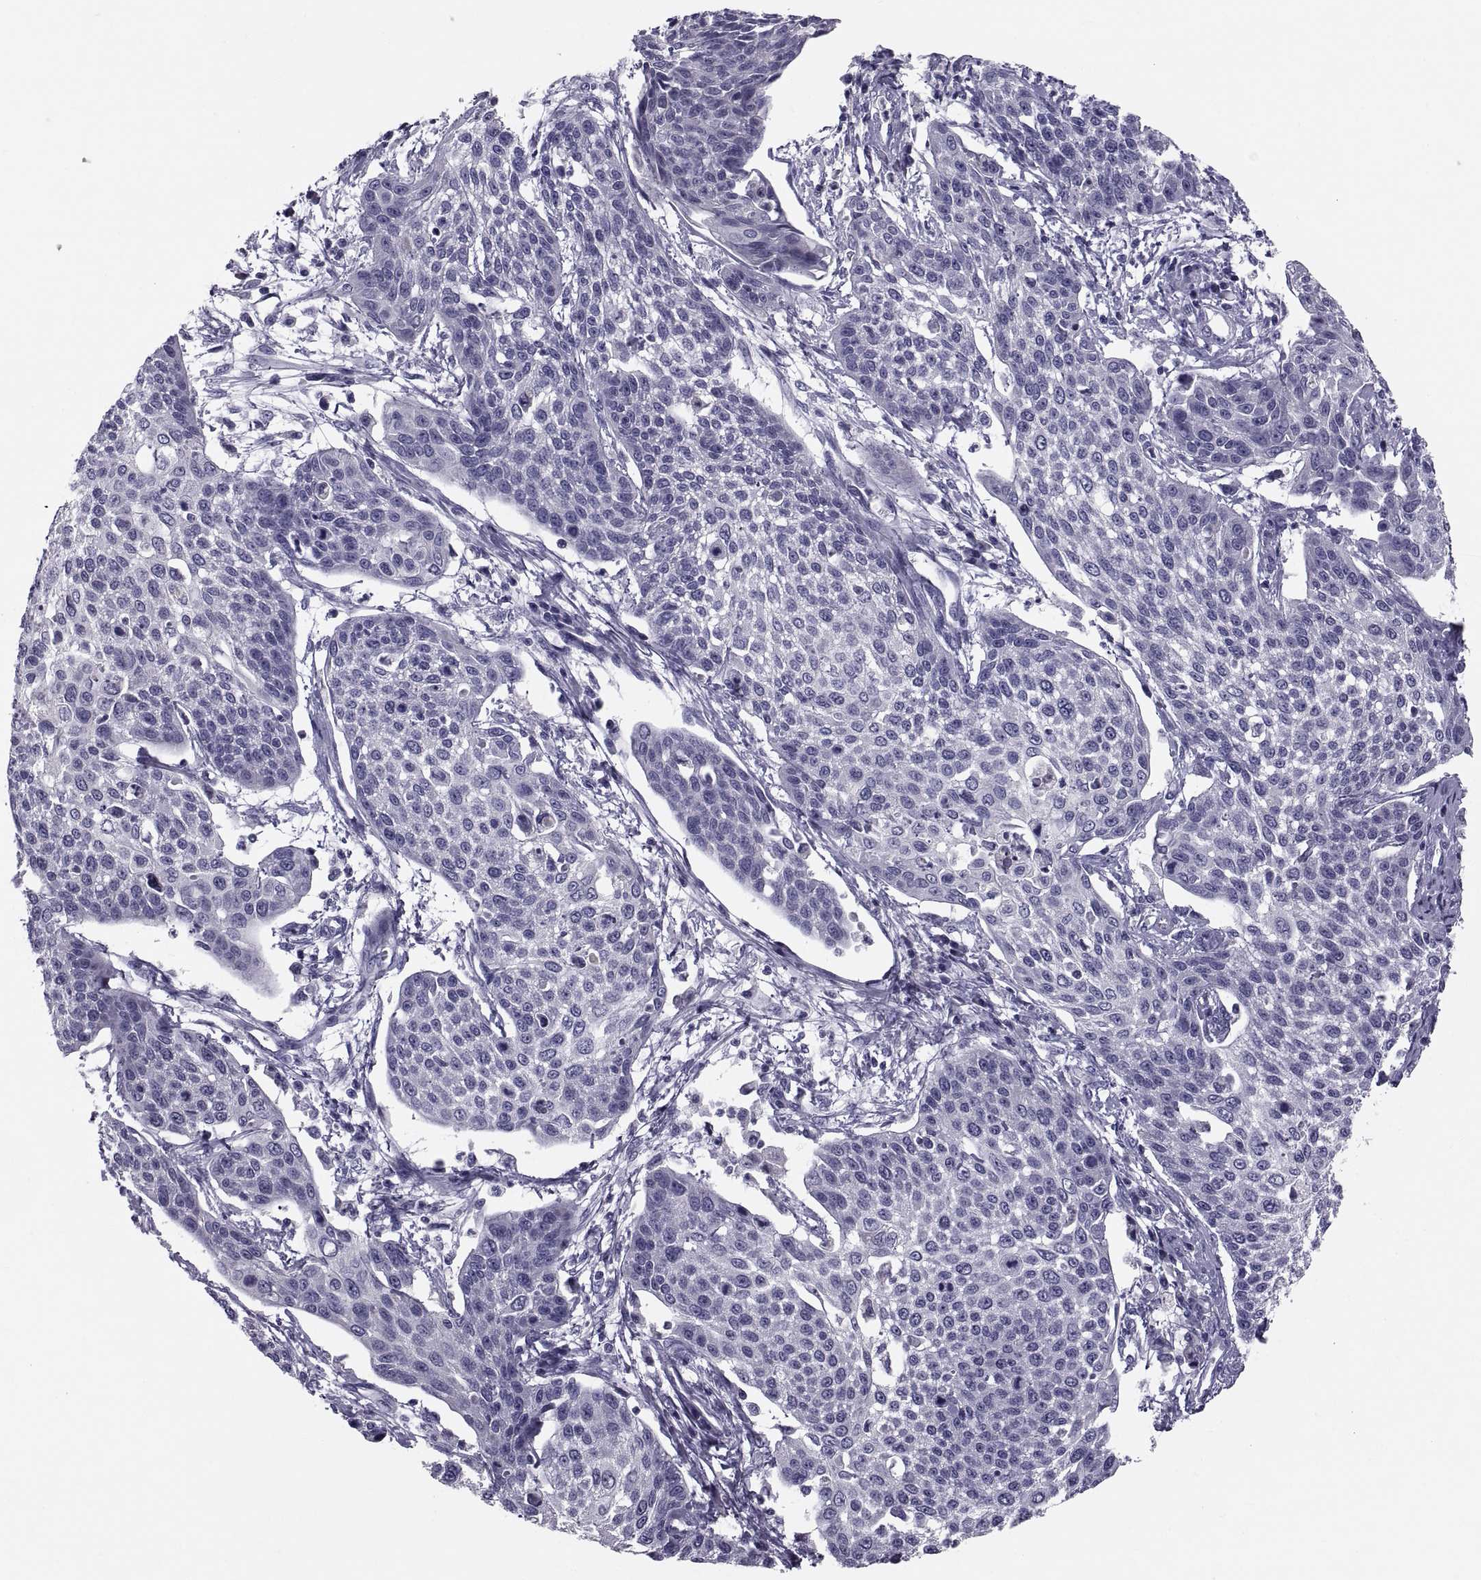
{"staining": {"intensity": "negative", "quantity": "none", "location": "none"}, "tissue": "cervical cancer", "cell_type": "Tumor cells", "image_type": "cancer", "snomed": [{"axis": "morphology", "description": "Squamous cell carcinoma, NOS"}, {"axis": "topography", "description": "Cervix"}], "caption": "The photomicrograph demonstrates no significant staining in tumor cells of cervical squamous cell carcinoma.", "gene": "PDZRN4", "patient": {"sex": "female", "age": 34}}